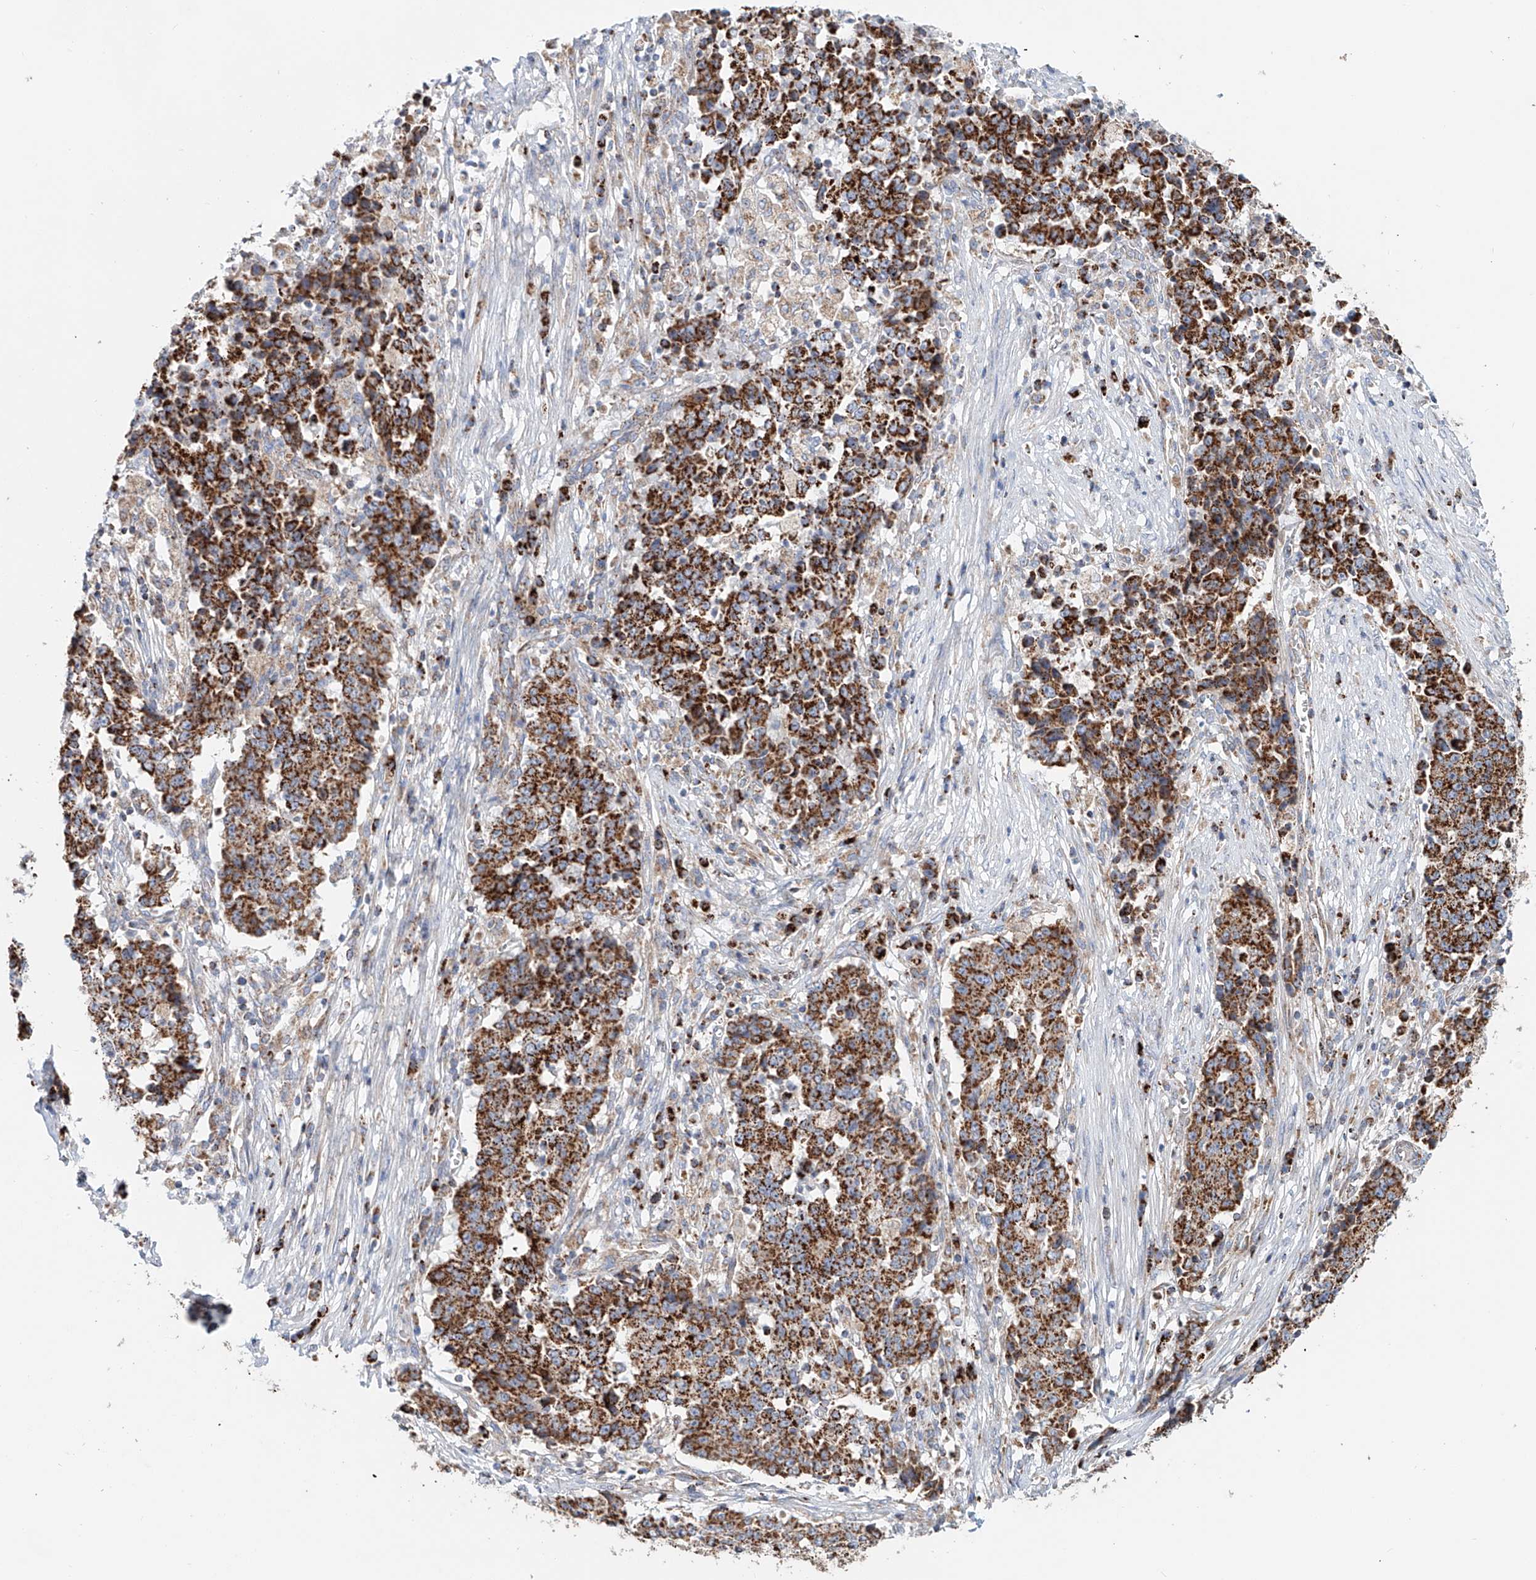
{"staining": {"intensity": "strong", "quantity": ">75%", "location": "cytoplasmic/membranous"}, "tissue": "stomach cancer", "cell_type": "Tumor cells", "image_type": "cancer", "snomed": [{"axis": "morphology", "description": "Adenocarcinoma, NOS"}, {"axis": "topography", "description": "Stomach"}], "caption": "A brown stain labels strong cytoplasmic/membranous positivity of a protein in stomach adenocarcinoma tumor cells.", "gene": "CARD10", "patient": {"sex": "male", "age": 59}}